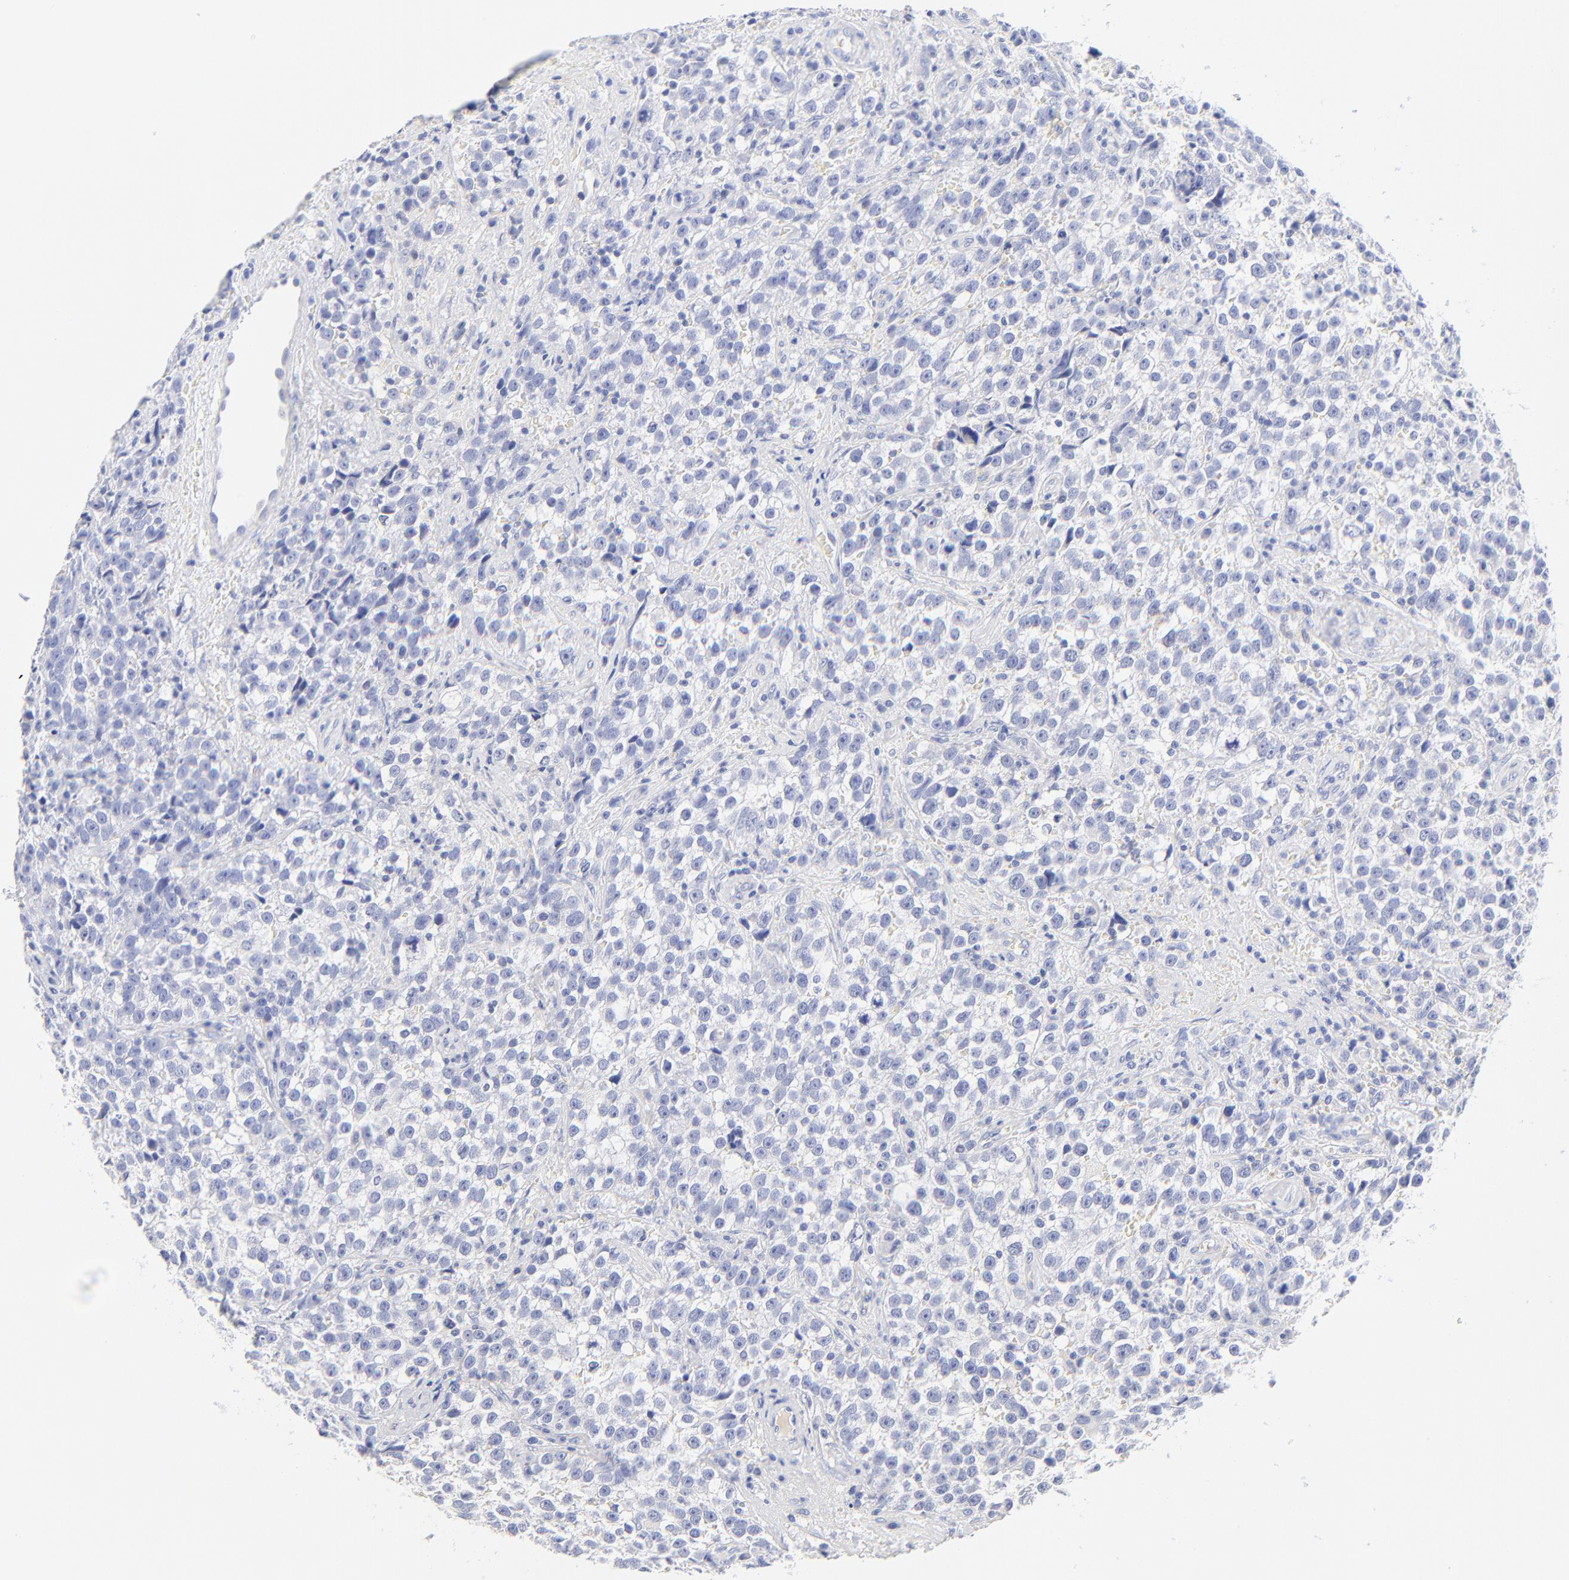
{"staining": {"intensity": "negative", "quantity": "none", "location": "none"}, "tissue": "testis cancer", "cell_type": "Tumor cells", "image_type": "cancer", "snomed": [{"axis": "morphology", "description": "Seminoma, NOS"}, {"axis": "topography", "description": "Testis"}], "caption": "The immunohistochemistry histopathology image has no significant staining in tumor cells of seminoma (testis) tissue.", "gene": "SULT4A1", "patient": {"sex": "male", "age": 38}}